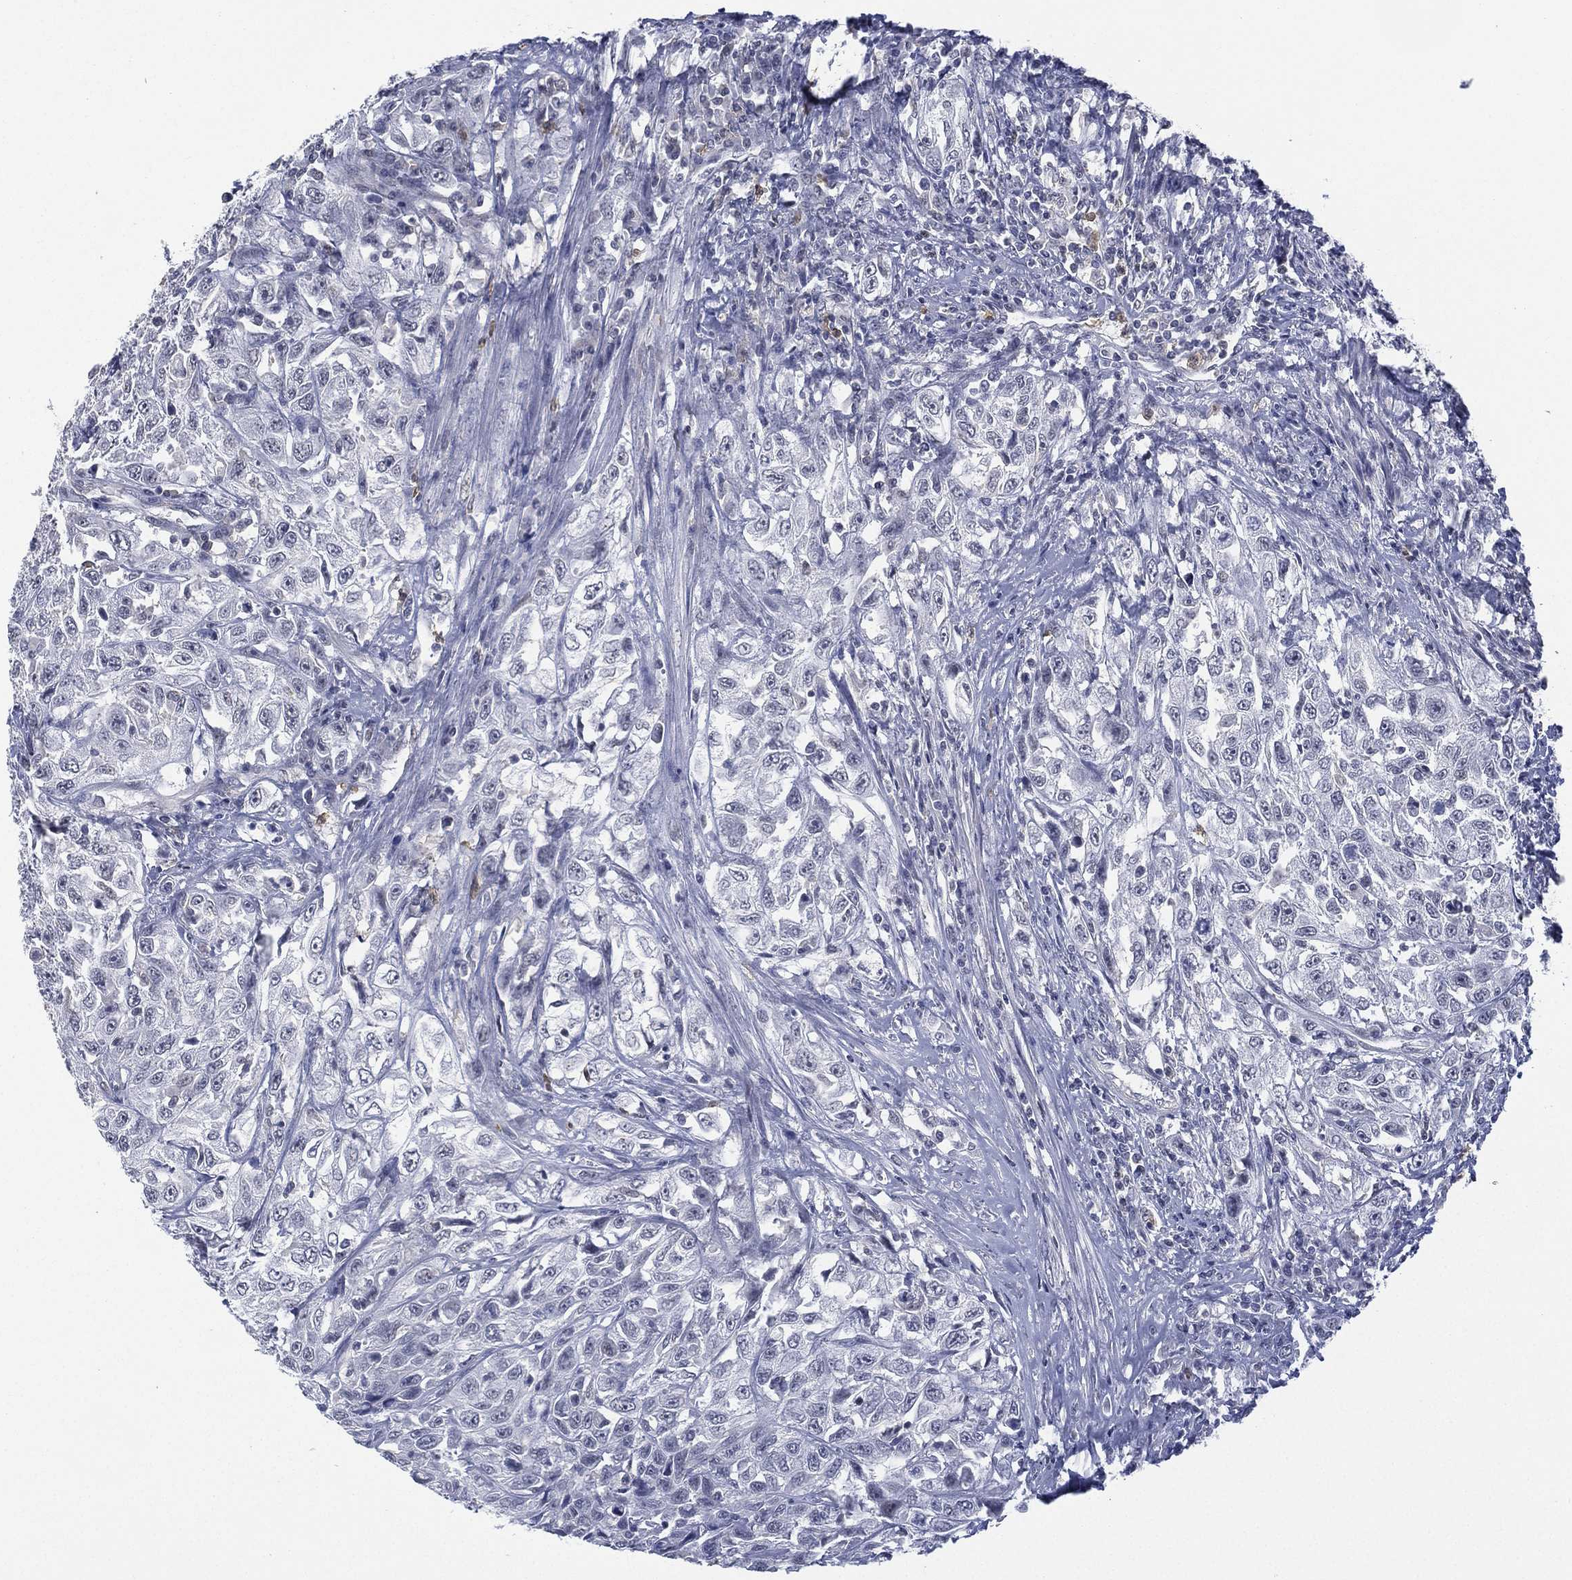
{"staining": {"intensity": "negative", "quantity": "none", "location": "none"}, "tissue": "urothelial cancer", "cell_type": "Tumor cells", "image_type": "cancer", "snomed": [{"axis": "morphology", "description": "Urothelial carcinoma, High grade"}, {"axis": "topography", "description": "Urinary bladder"}], "caption": "Tumor cells show no significant staining in urothelial cancer.", "gene": "ZNF711", "patient": {"sex": "female", "age": 56}}